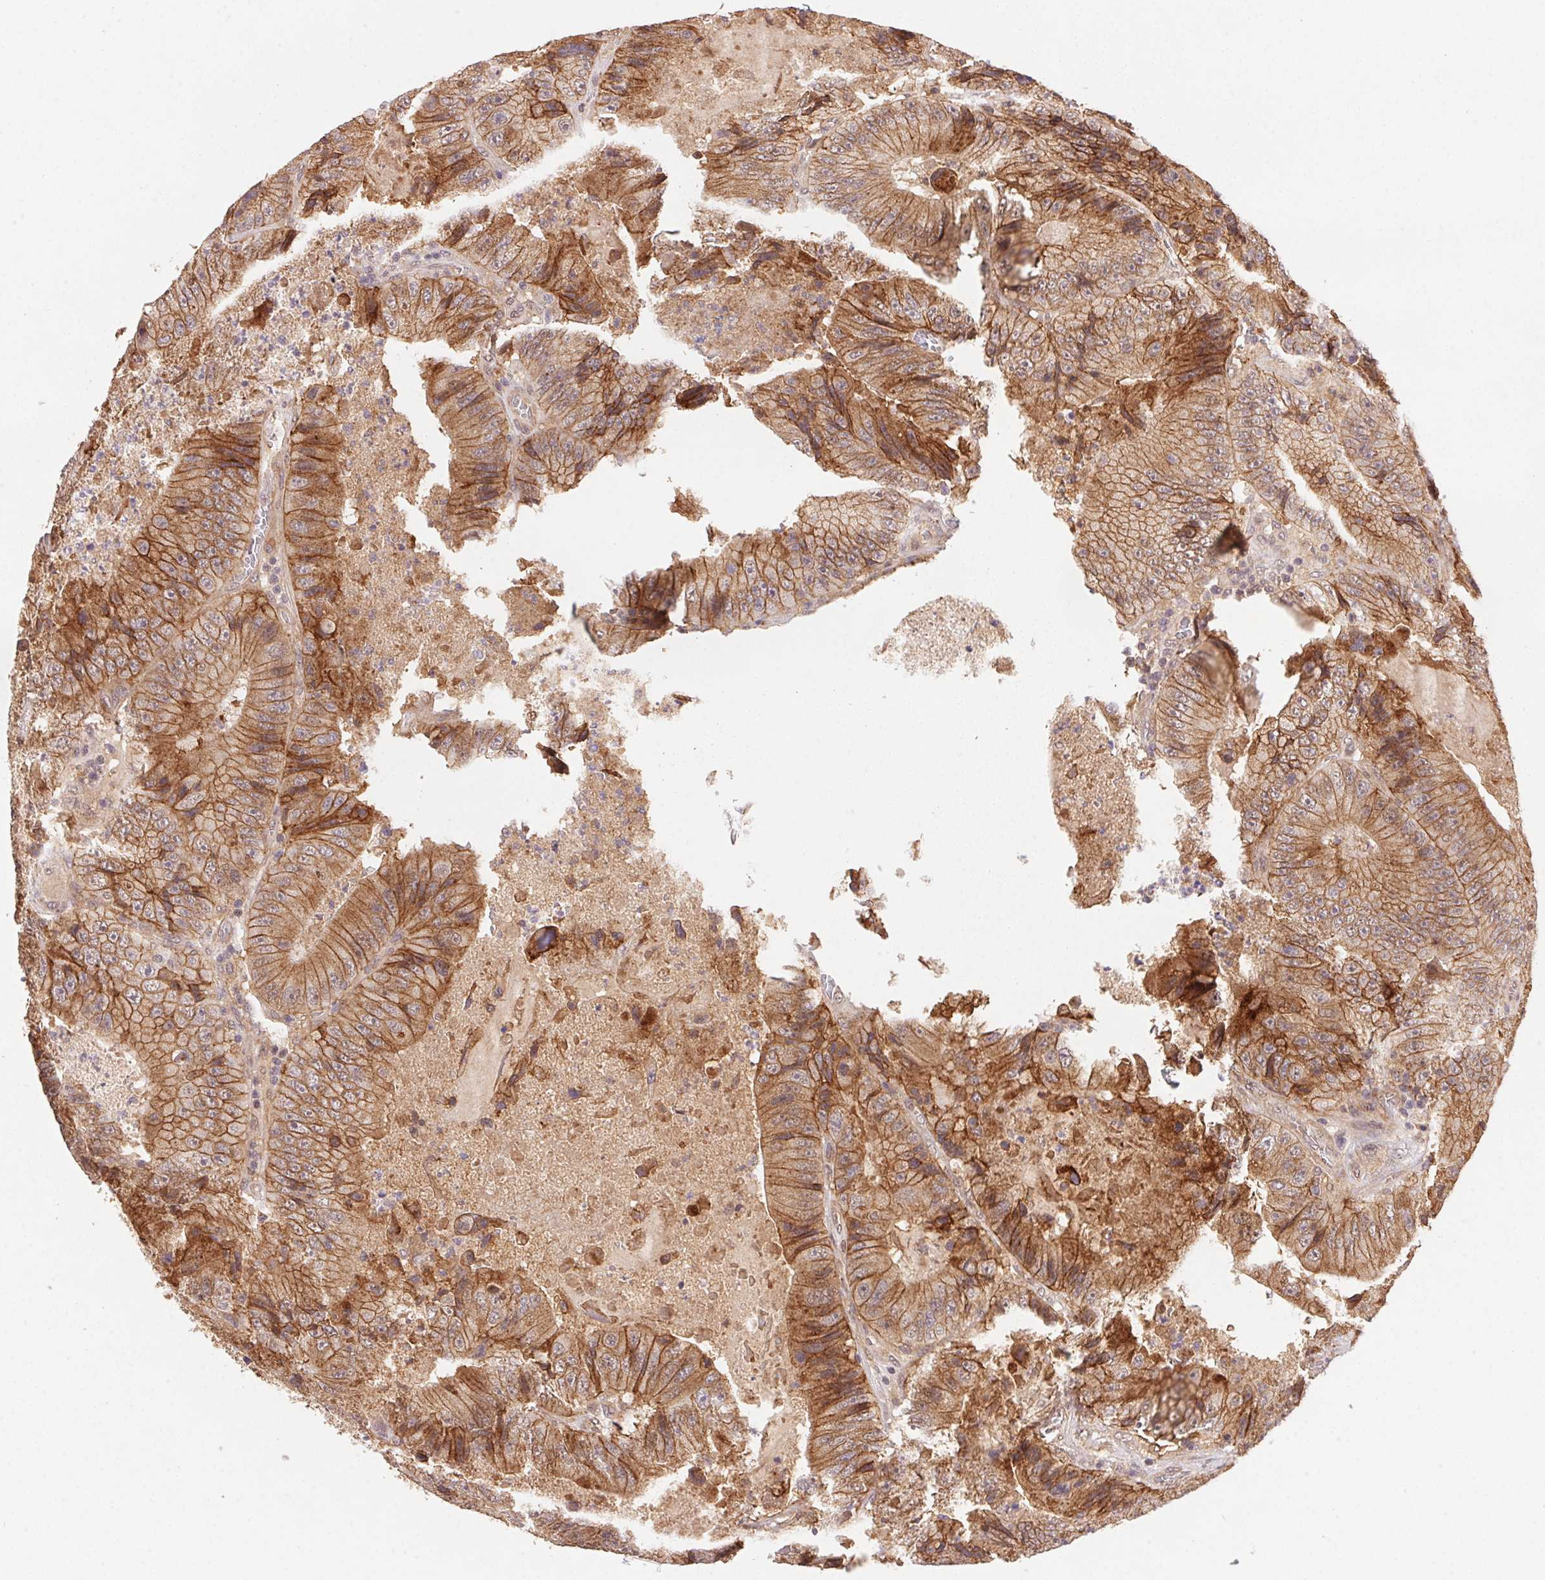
{"staining": {"intensity": "moderate", "quantity": ">75%", "location": "cytoplasmic/membranous"}, "tissue": "colorectal cancer", "cell_type": "Tumor cells", "image_type": "cancer", "snomed": [{"axis": "morphology", "description": "Adenocarcinoma, NOS"}, {"axis": "topography", "description": "Colon"}], "caption": "Immunohistochemistry (DAB (3,3'-diaminobenzidine)) staining of colorectal cancer demonstrates moderate cytoplasmic/membranous protein positivity in approximately >75% of tumor cells.", "gene": "SLC52A2", "patient": {"sex": "female", "age": 86}}